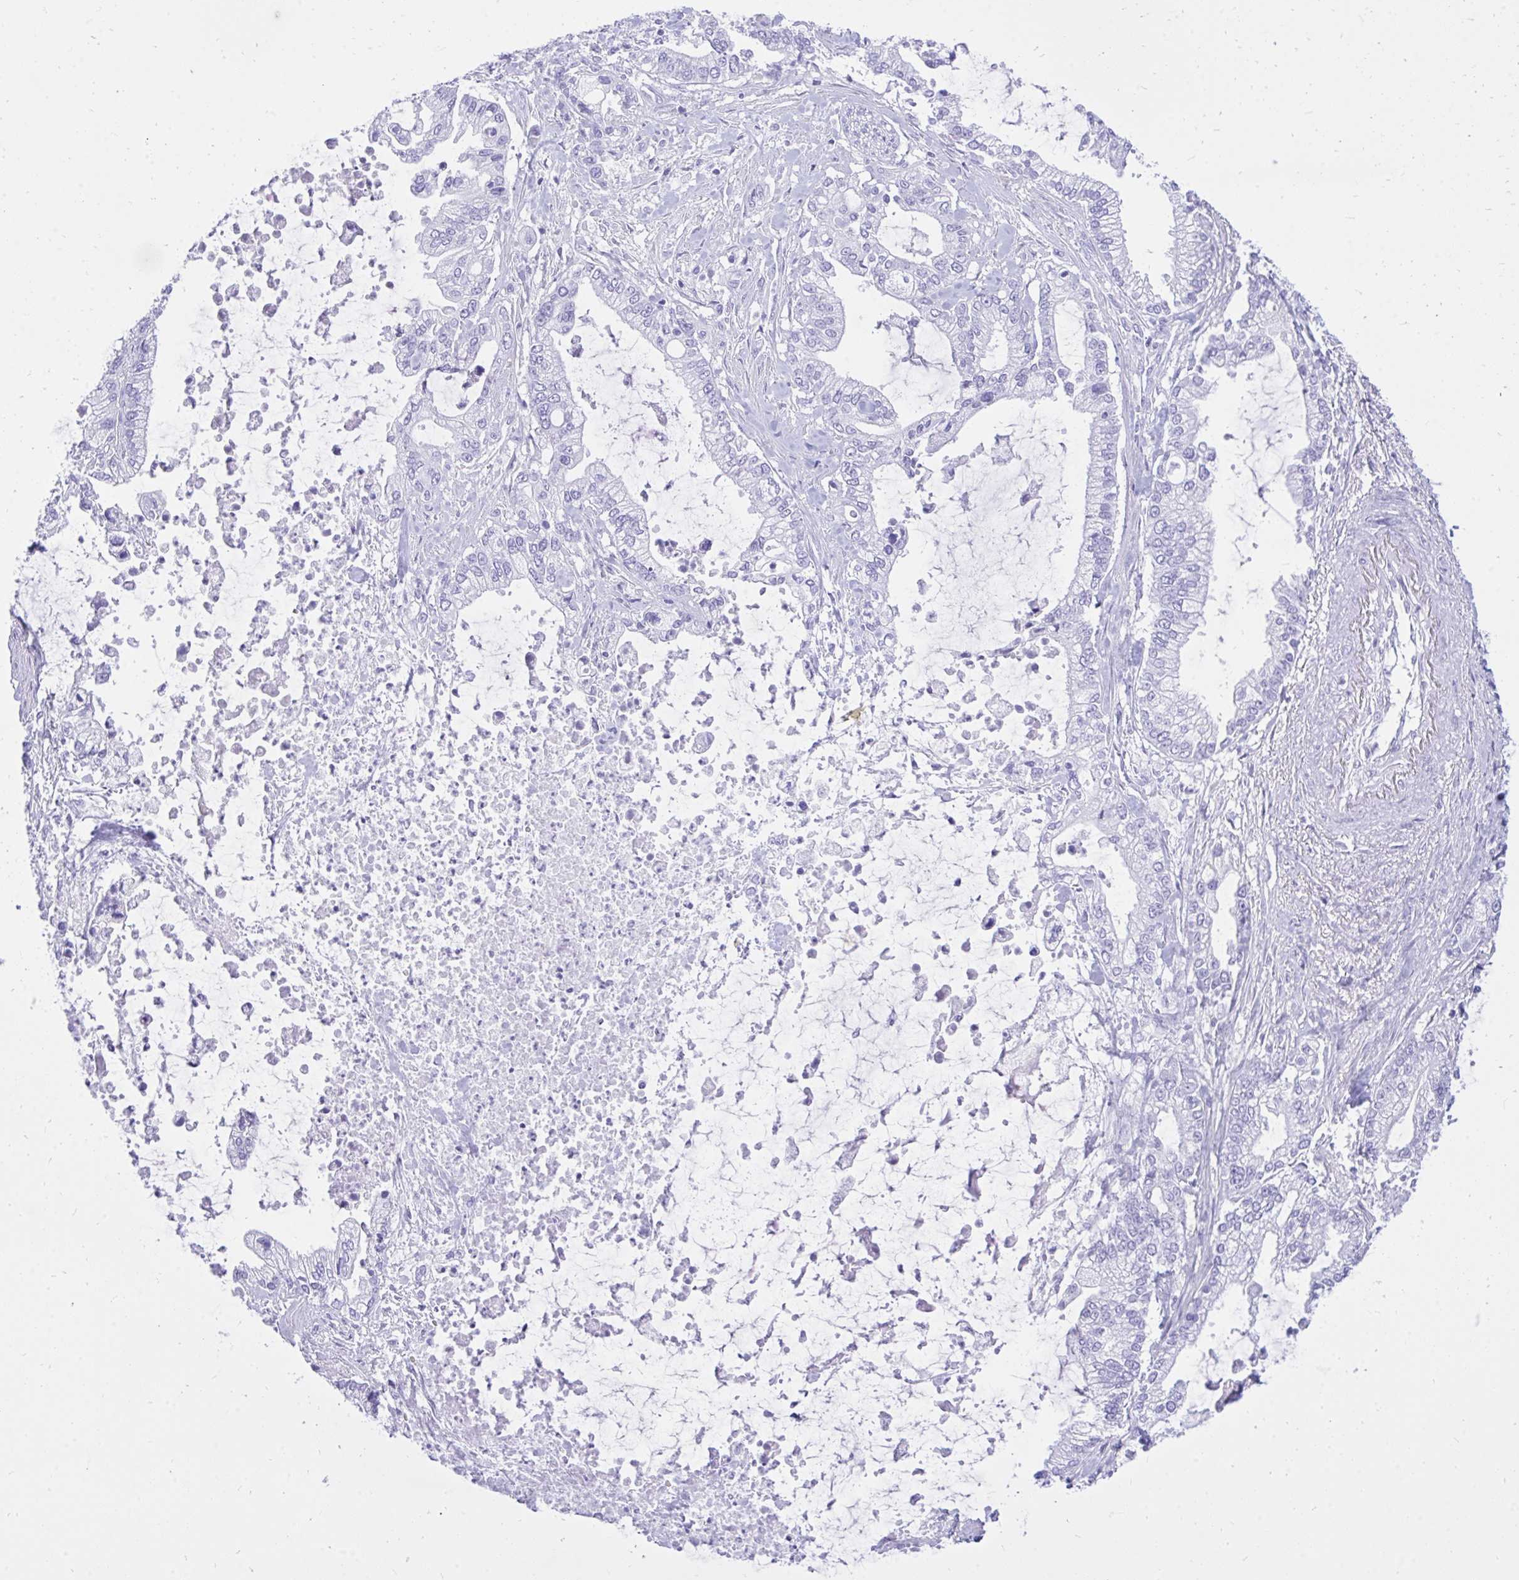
{"staining": {"intensity": "negative", "quantity": "none", "location": "none"}, "tissue": "pancreatic cancer", "cell_type": "Tumor cells", "image_type": "cancer", "snomed": [{"axis": "morphology", "description": "Adenocarcinoma, NOS"}, {"axis": "topography", "description": "Pancreas"}], "caption": "Tumor cells are negative for brown protein staining in pancreatic cancer.", "gene": "TLN2", "patient": {"sex": "male", "age": 69}}